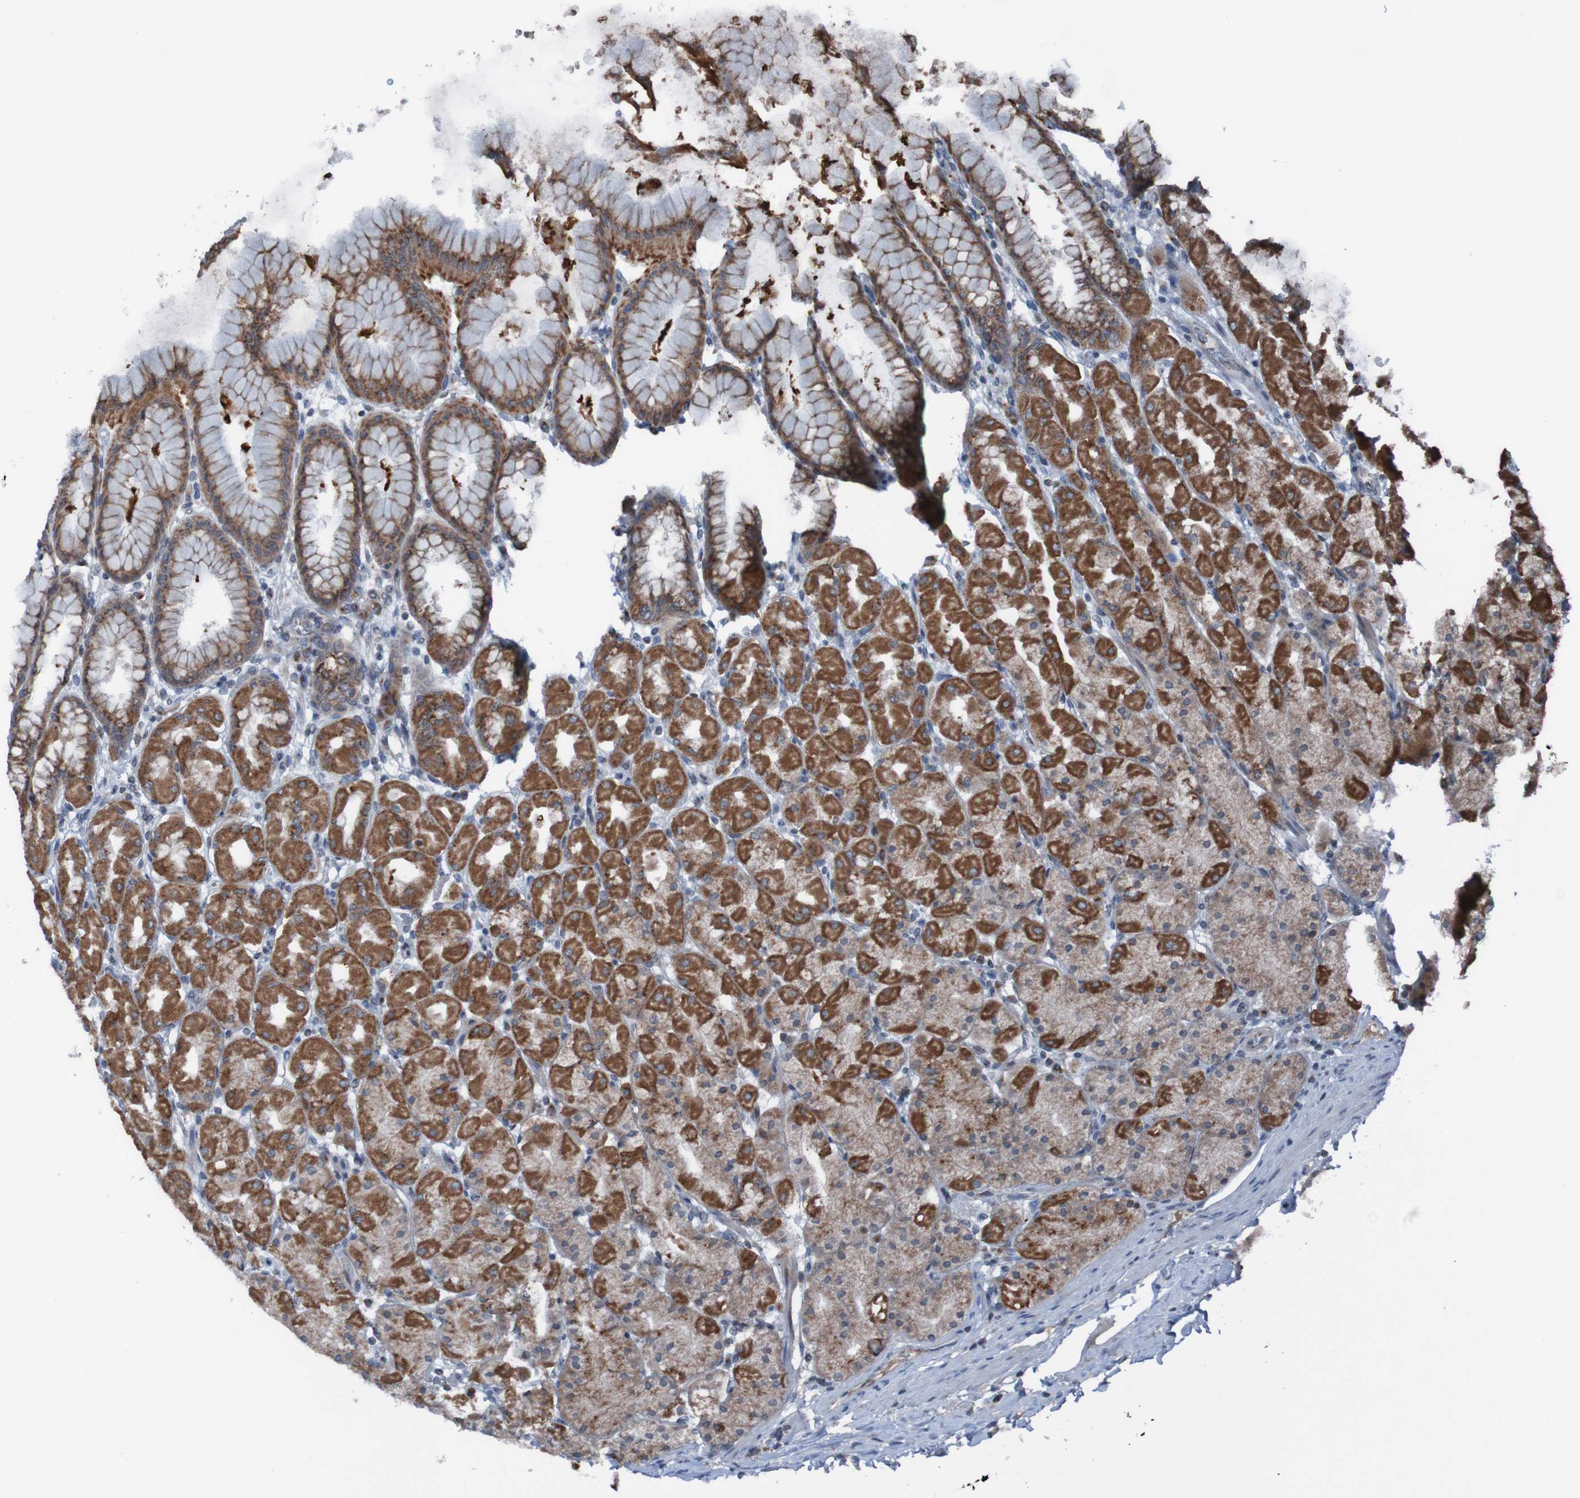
{"staining": {"intensity": "strong", "quantity": ">75%", "location": "cytoplasmic/membranous"}, "tissue": "stomach", "cell_type": "Glandular cells", "image_type": "normal", "snomed": [{"axis": "morphology", "description": "Normal tissue, NOS"}, {"axis": "topography", "description": "Stomach, upper"}], "caption": "A micrograph of stomach stained for a protein displays strong cytoplasmic/membranous brown staining in glandular cells. (IHC, brightfield microscopy, high magnification).", "gene": "UNG", "patient": {"sex": "female", "age": 56}}